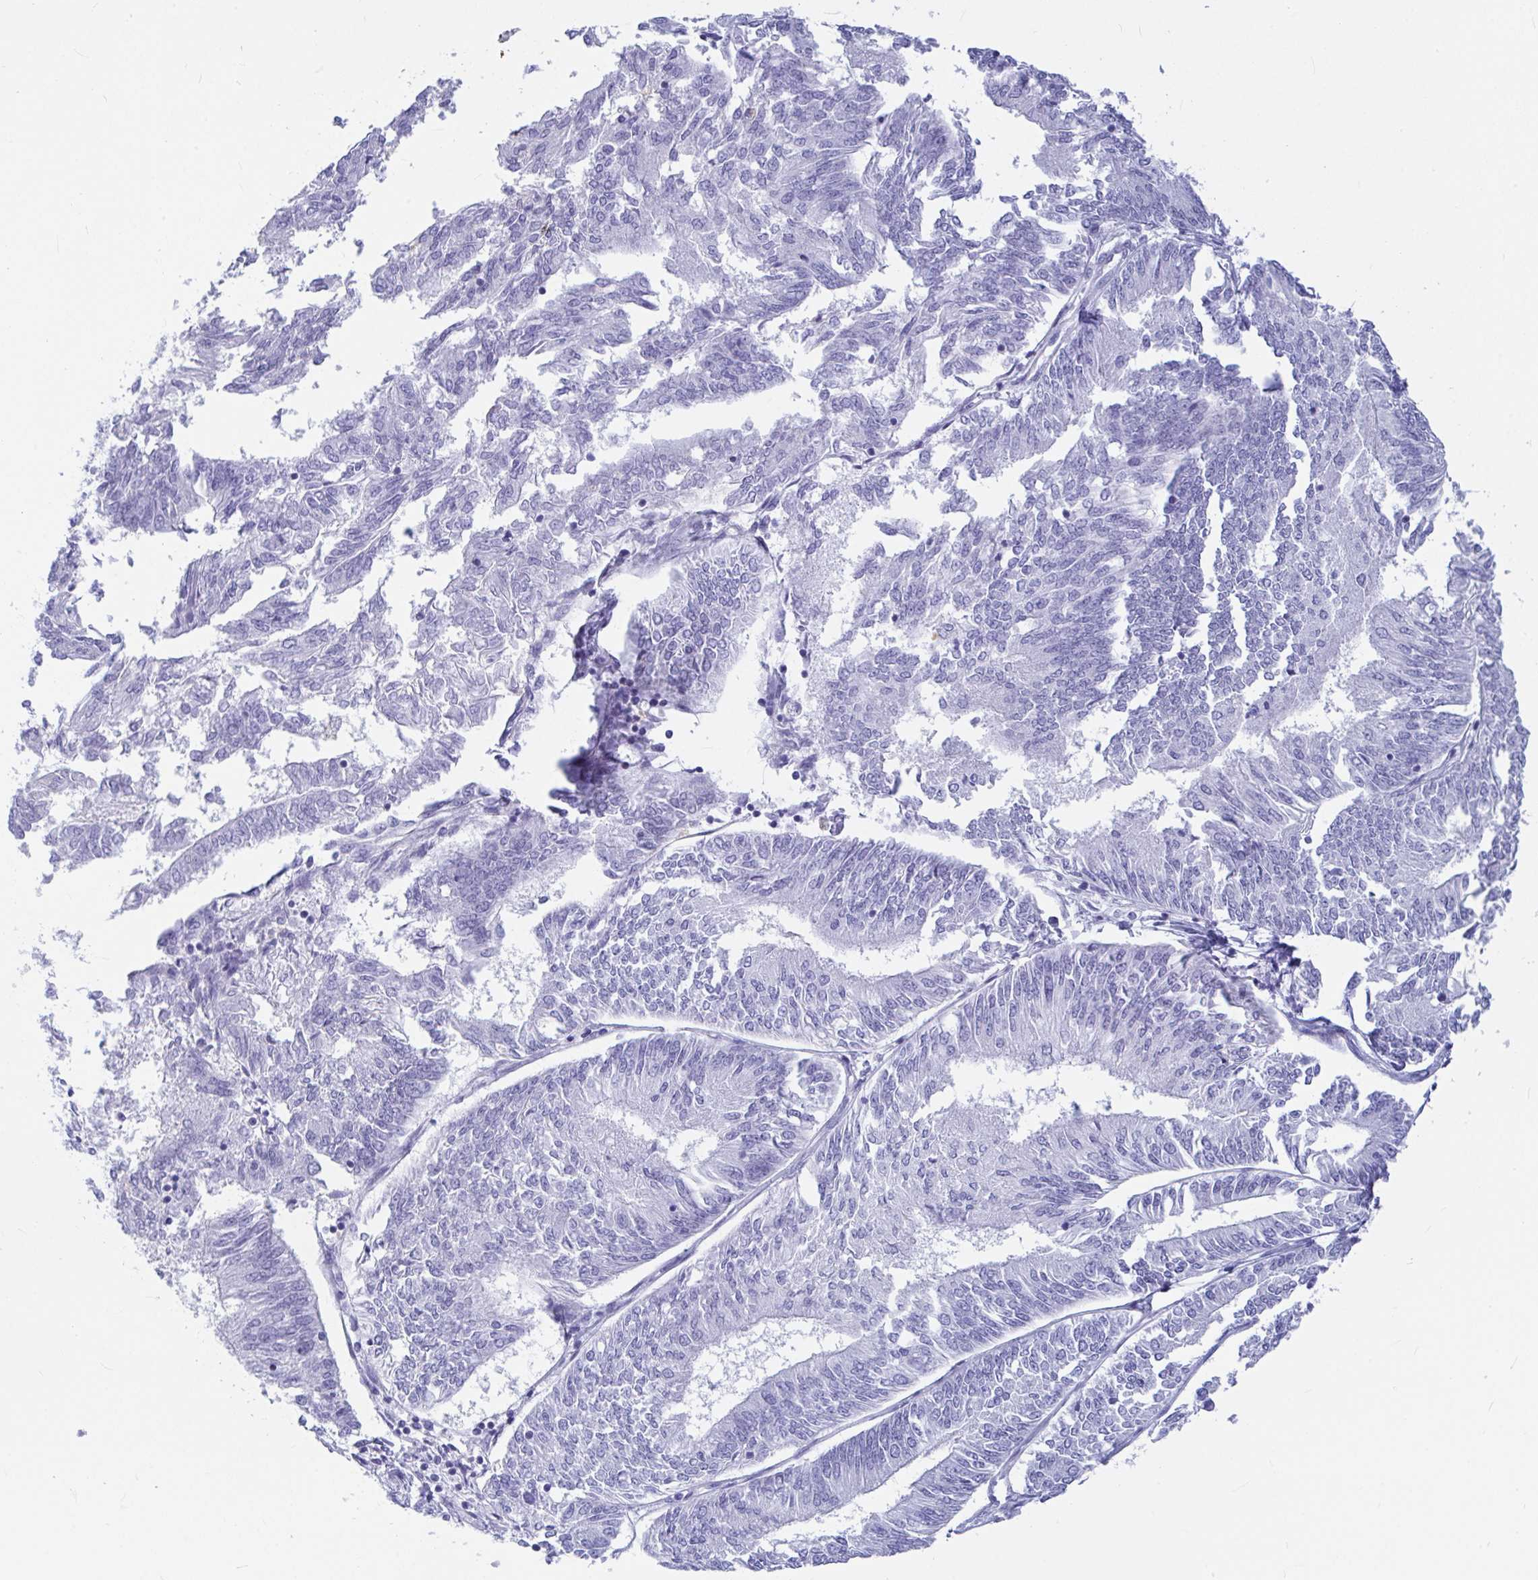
{"staining": {"intensity": "negative", "quantity": "none", "location": "none"}, "tissue": "endometrial cancer", "cell_type": "Tumor cells", "image_type": "cancer", "snomed": [{"axis": "morphology", "description": "Adenocarcinoma, NOS"}, {"axis": "topography", "description": "Endometrium"}], "caption": "Tumor cells show no significant expression in endometrial cancer (adenocarcinoma). (Immunohistochemistry, brightfield microscopy, high magnification).", "gene": "OR5J2", "patient": {"sex": "female", "age": 58}}